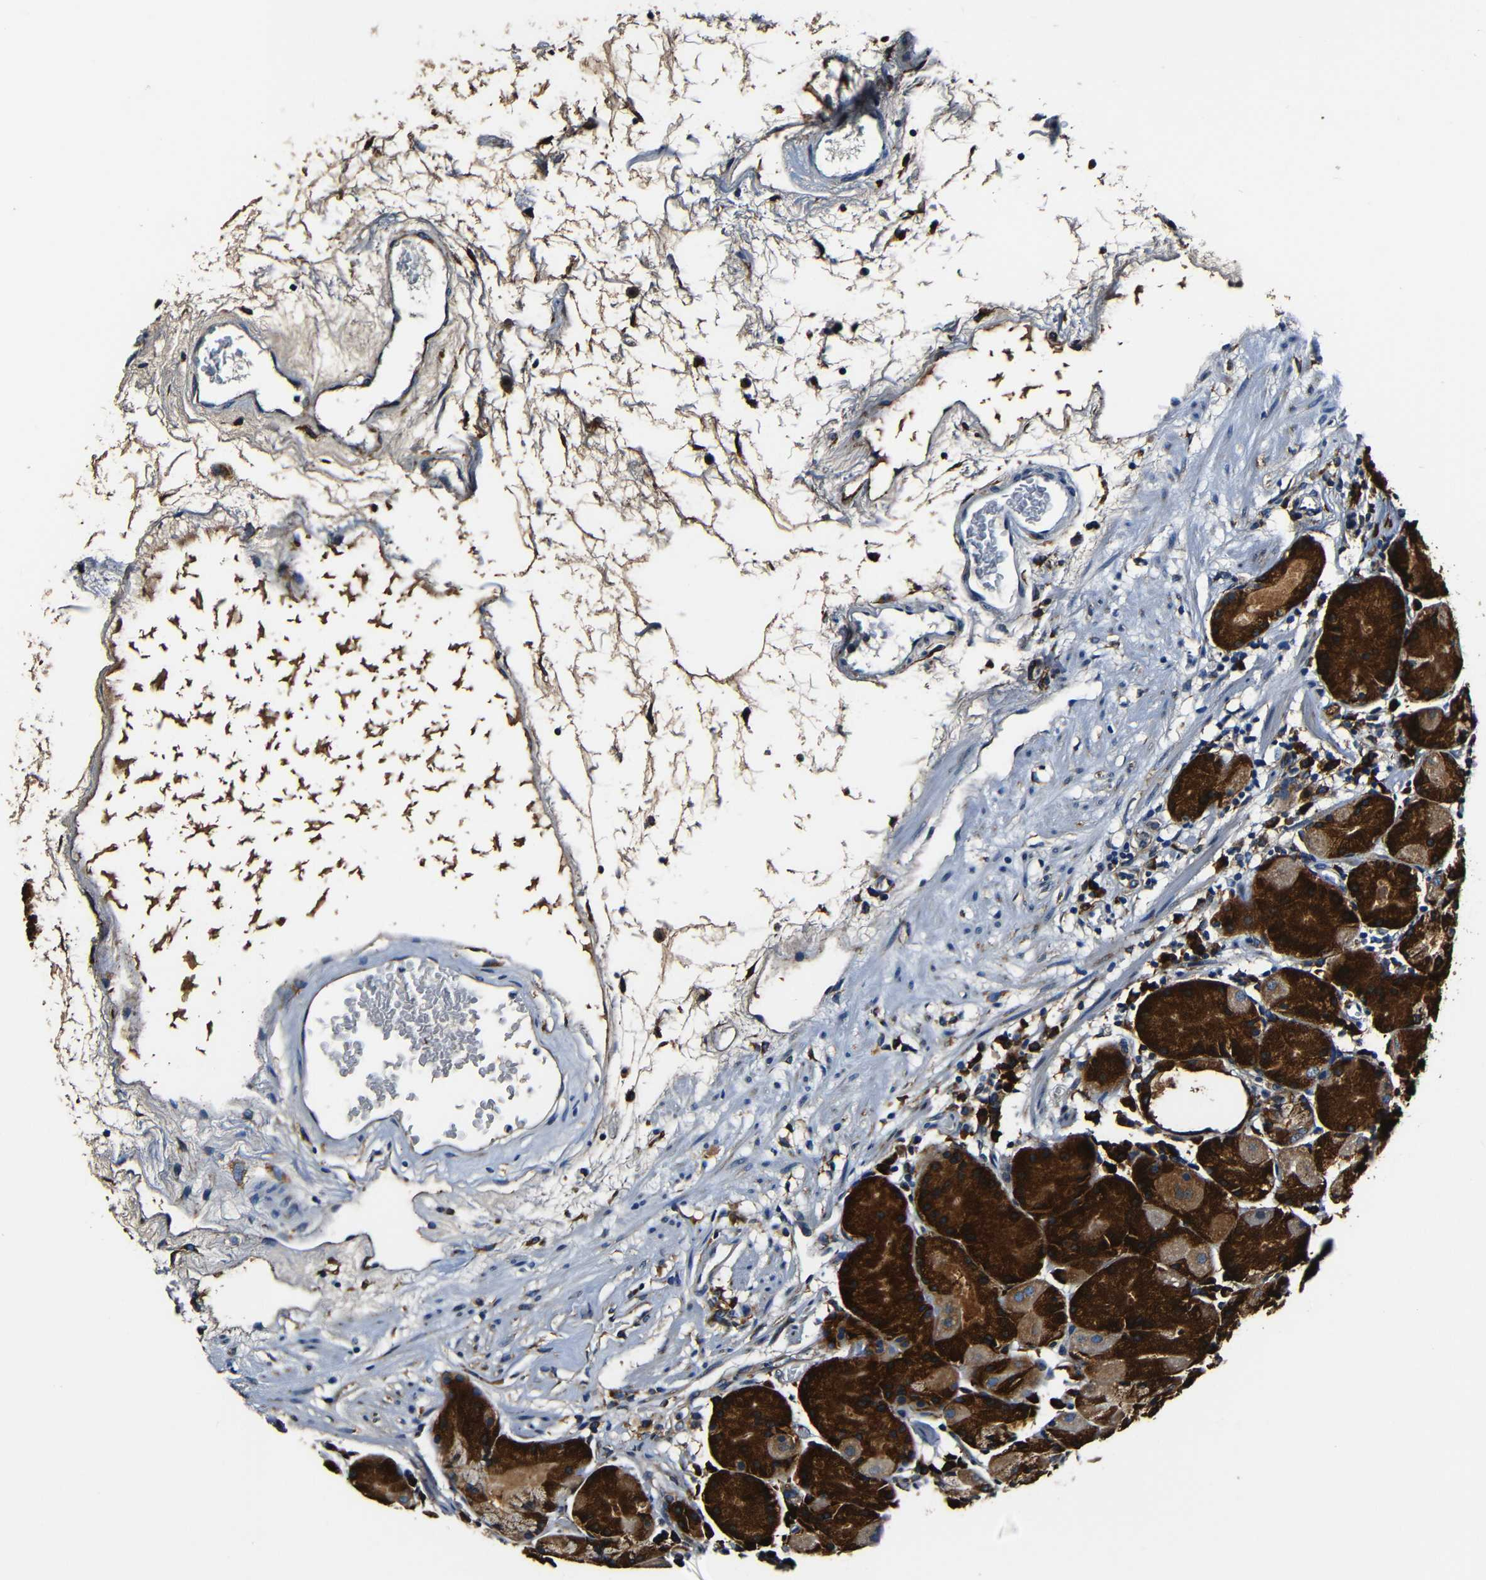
{"staining": {"intensity": "strong", "quantity": ">75%", "location": "cytoplasmic/membranous"}, "tissue": "stomach", "cell_type": "Glandular cells", "image_type": "normal", "snomed": [{"axis": "morphology", "description": "Normal tissue, NOS"}, {"axis": "topography", "description": "Stomach"}, {"axis": "topography", "description": "Stomach, lower"}], "caption": "Normal stomach exhibits strong cytoplasmic/membranous staining in approximately >75% of glandular cells, visualized by immunohistochemistry. The staining is performed using DAB (3,3'-diaminobenzidine) brown chromogen to label protein expression. The nuclei are counter-stained blue using hematoxylin.", "gene": "RRBP1", "patient": {"sex": "female", "age": 75}}